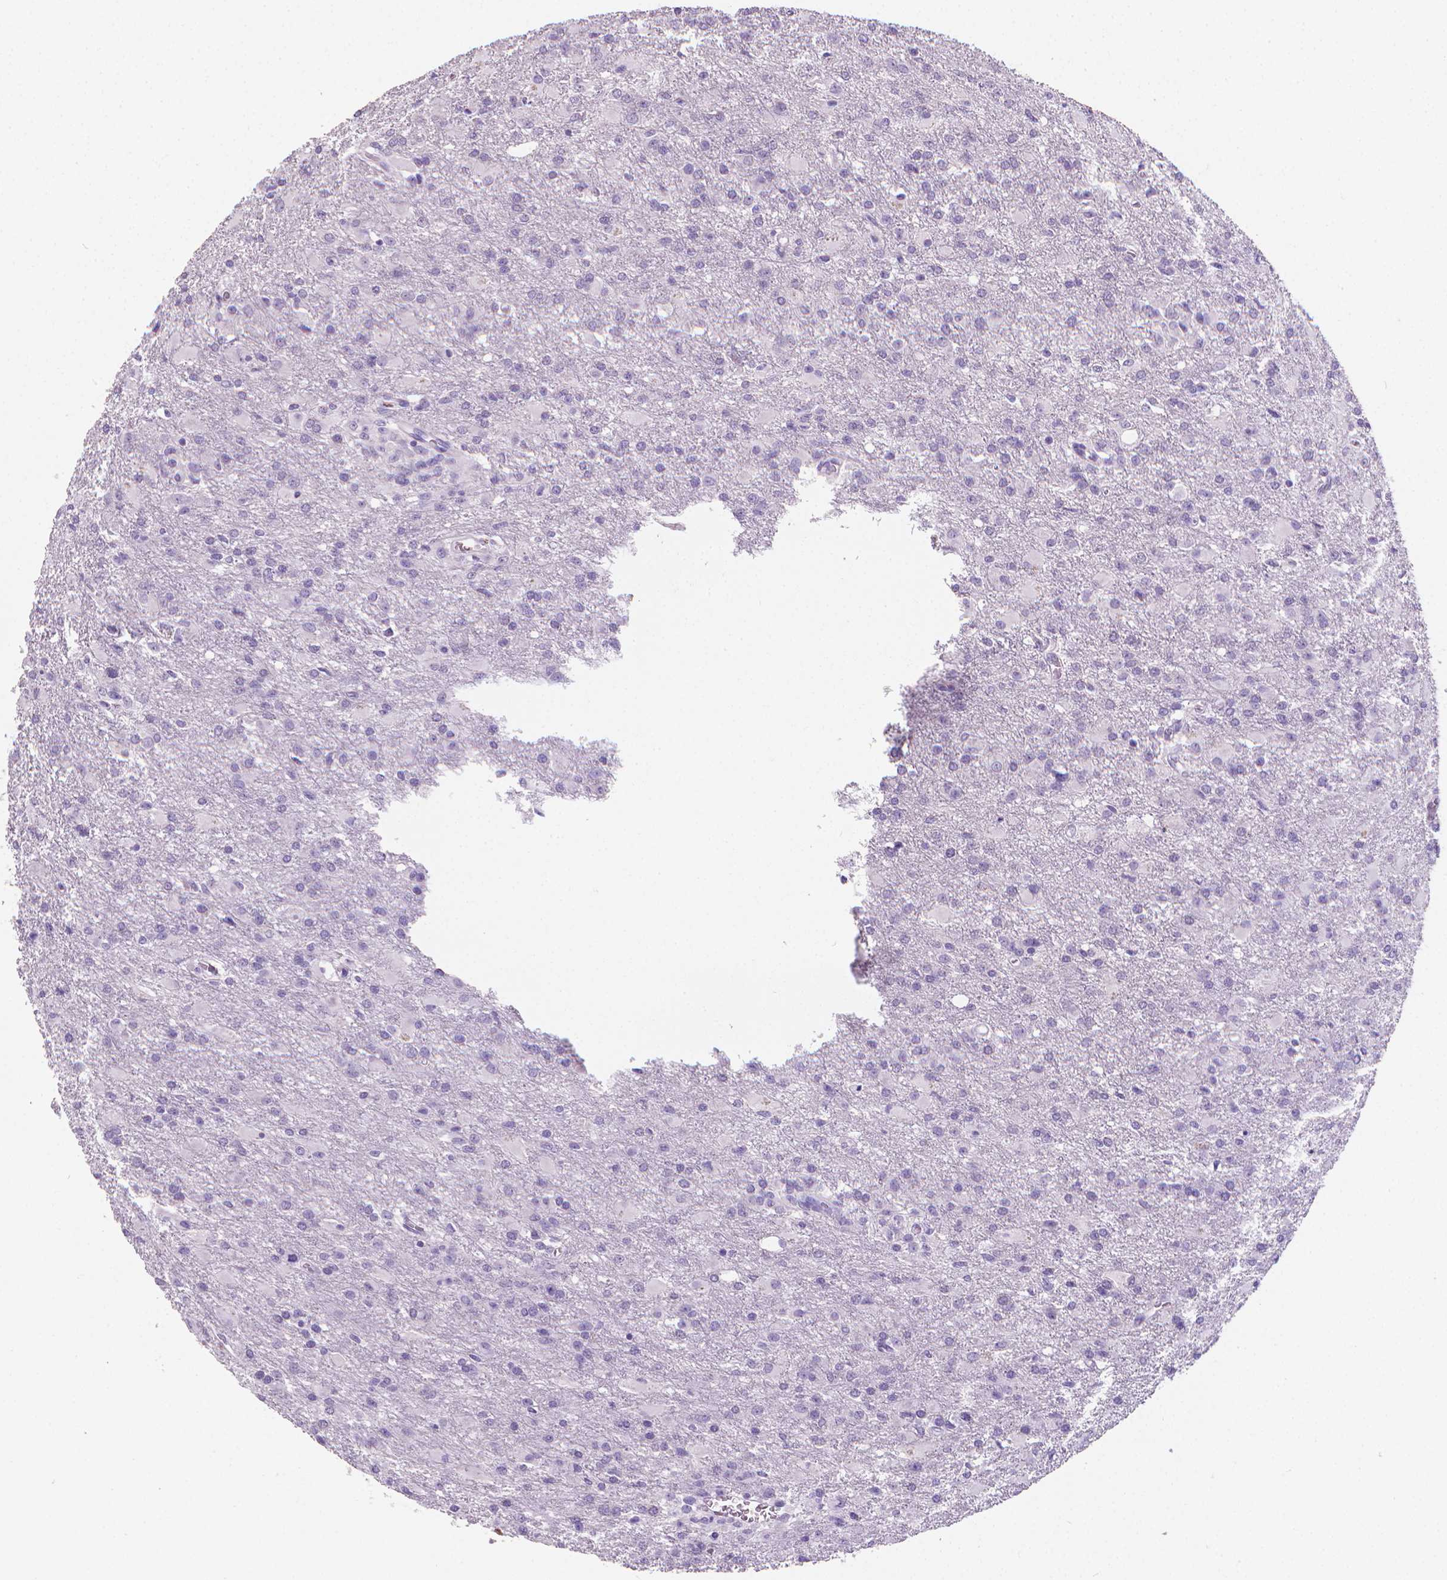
{"staining": {"intensity": "negative", "quantity": "none", "location": "none"}, "tissue": "glioma", "cell_type": "Tumor cells", "image_type": "cancer", "snomed": [{"axis": "morphology", "description": "Glioma, malignant, High grade"}, {"axis": "topography", "description": "Brain"}], "caption": "An immunohistochemistry (IHC) histopathology image of high-grade glioma (malignant) is shown. There is no staining in tumor cells of high-grade glioma (malignant). The staining is performed using DAB (3,3'-diaminobenzidine) brown chromogen with nuclei counter-stained in using hematoxylin.", "gene": "XPNPEP2", "patient": {"sex": "male", "age": 68}}